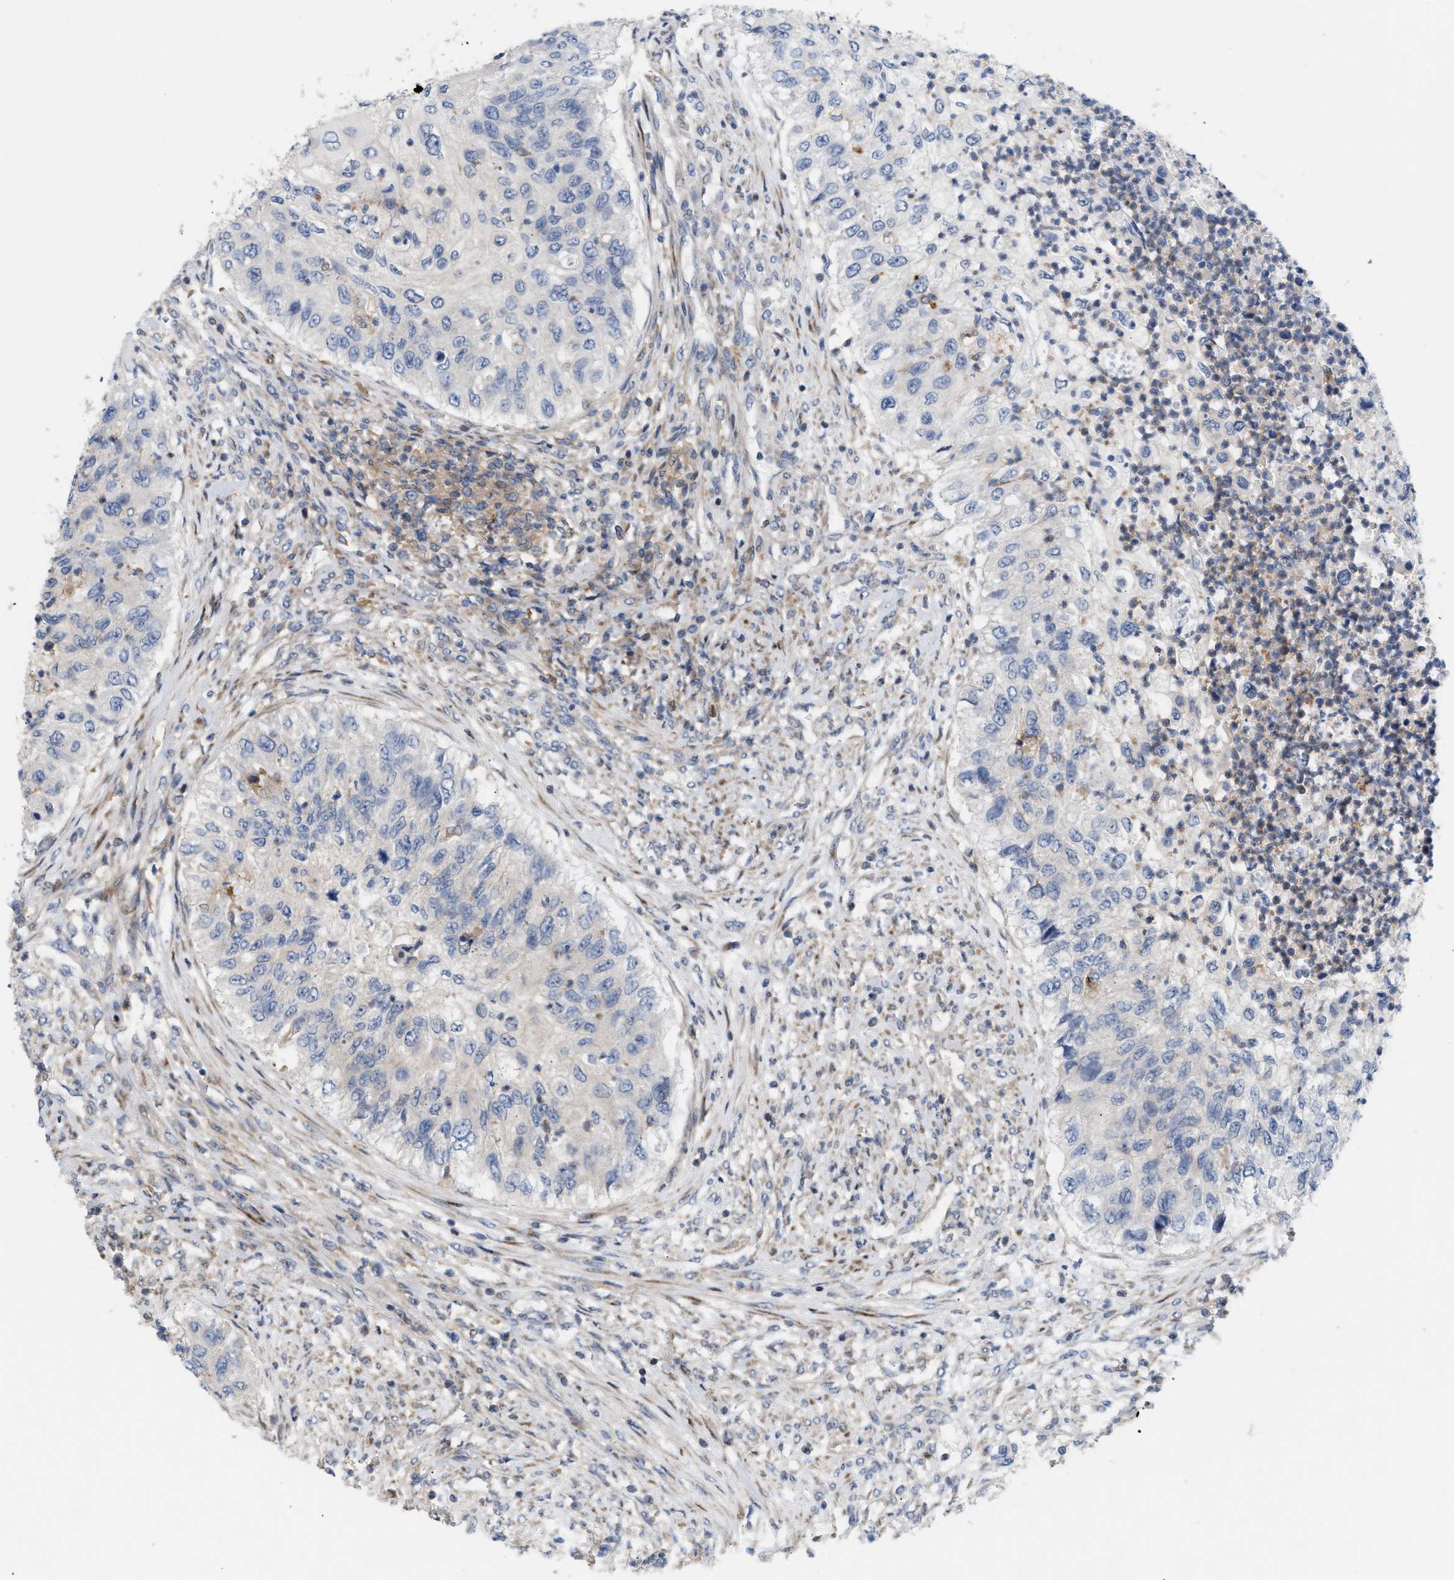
{"staining": {"intensity": "negative", "quantity": "none", "location": "none"}, "tissue": "urothelial cancer", "cell_type": "Tumor cells", "image_type": "cancer", "snomed": [{"axis": "morphology", "description": "Urothelial carcinoma, High grade"}, {"axis": "topography", "description": "Urinary bladder"}], "caption": "An immunohistochemistry (IHC) image of urothelial cancer is shown. There is no staining in tumor cells of urothelial cancer.", "gene": "DBNL", "patient": {"sex": "female", "age": 60}}